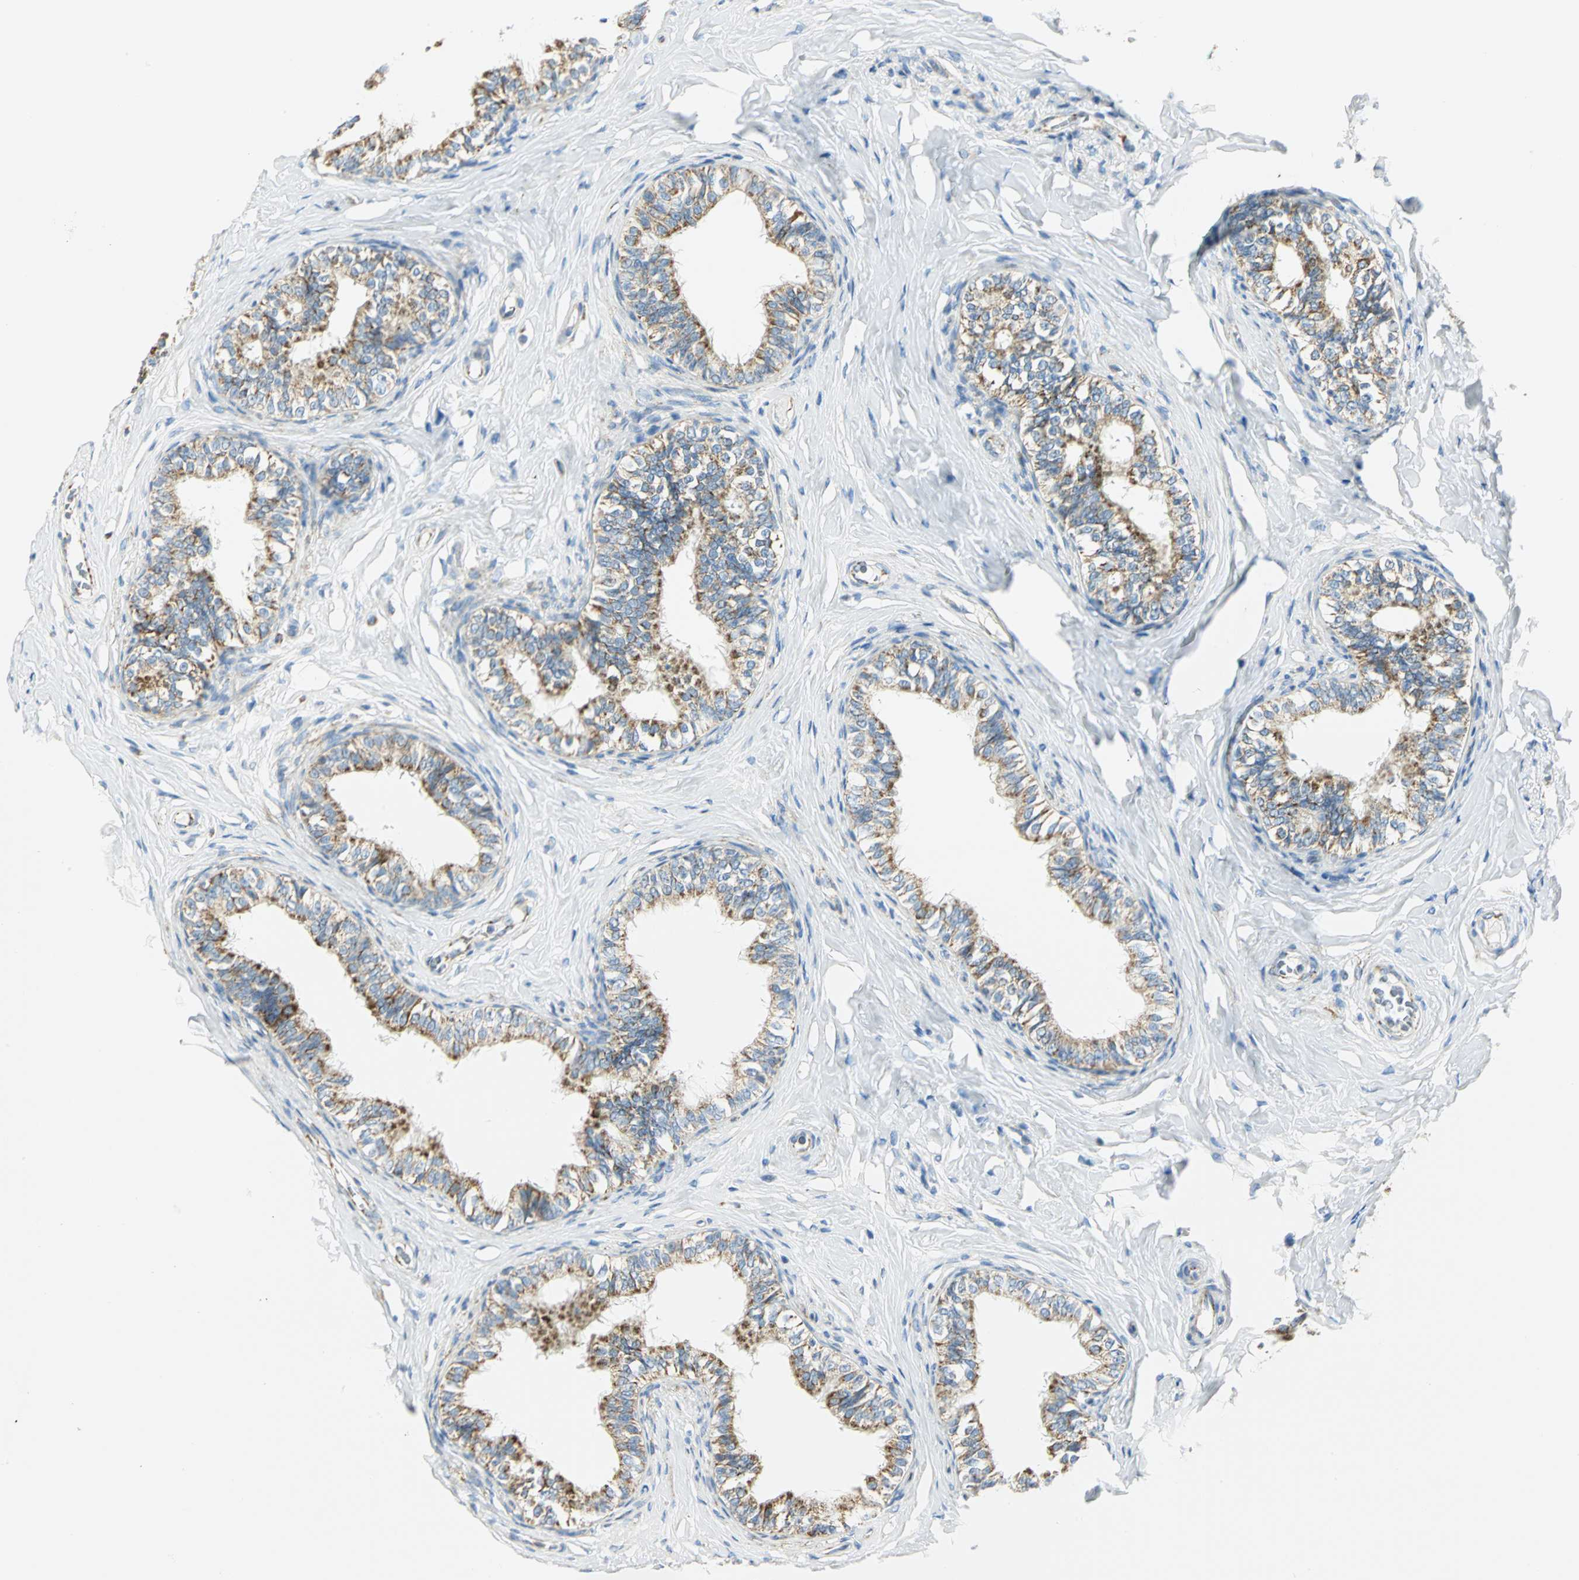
{"staining": {"intensity": "moderate", "quantity": ">75%", "location": "cytoplasmic/membranous"}, "tissue": "epididymis", "cell_type": "Glandular cells", "image_type": "normal", "snomed": [{"axis": "morphology", "description": "Normal tissue, NOS"}, {"axis": "topography", "description": "Soft tissue"}, {"axis": "topography", "description": "Epididymis"}], "caption": "Immunohistochemistry (IHC) image of unremarkable human epididymis stained for a protein (brown), which exhibits medium levels of moderate cytoplasmic/membranous staining in about >75% of glandular cells.", "gene": "NTRK1", "patient": {"sex": "male", "age": 26}}